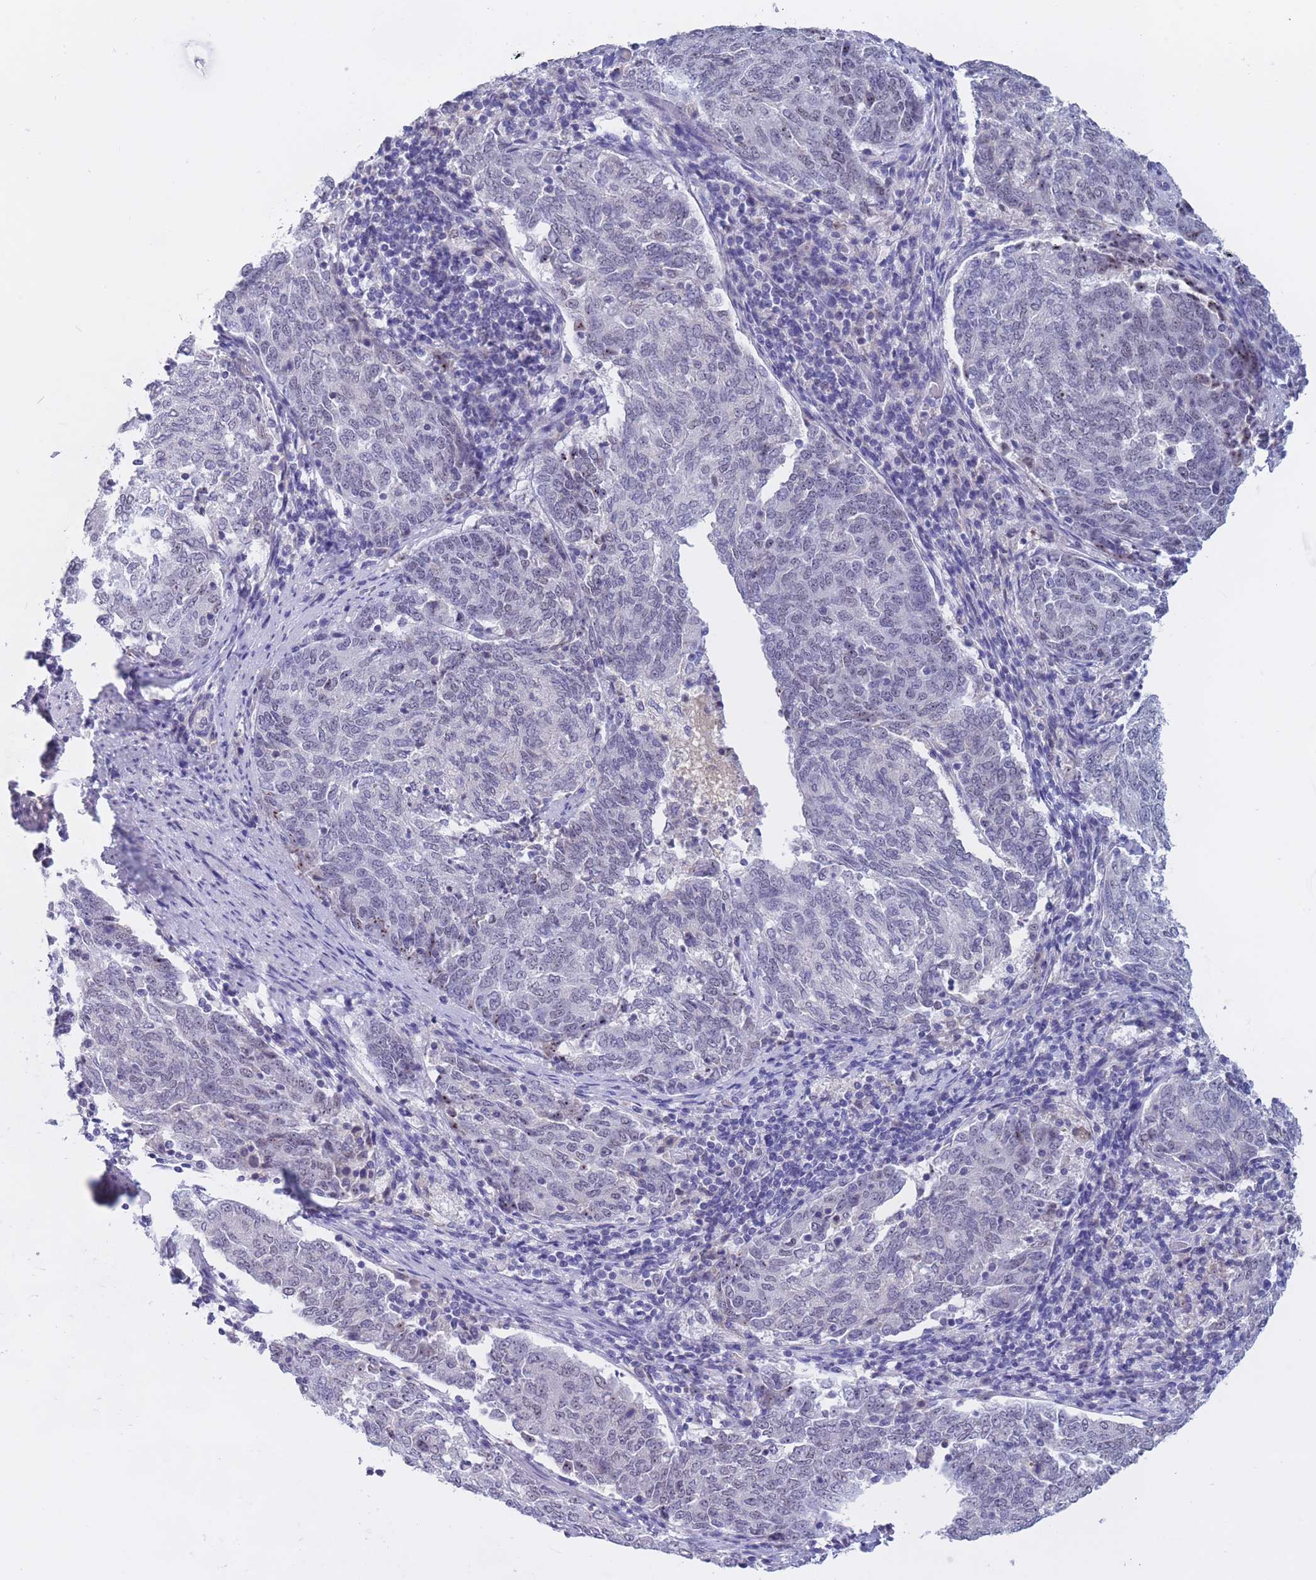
{"staining": {"intensity": "negative", "quantity": "none", "location": "none"}, "tissue": "endometrial cancer", "cell_type": "Tumor cells", "image_type": "cancer", "snomed": [{"axis": "morphology", "description": "Adenocarcinoma, NOS"}, {"axis": "topography", "description": "Endometrium"}], "caption": "The immunohistochemistry (IHC) image has no significant positivity in tumor cells of adenocarcinoma (endometrial) tissue.", "gene": "BOP1", "patient": {"sex": "female", "age": 80}}